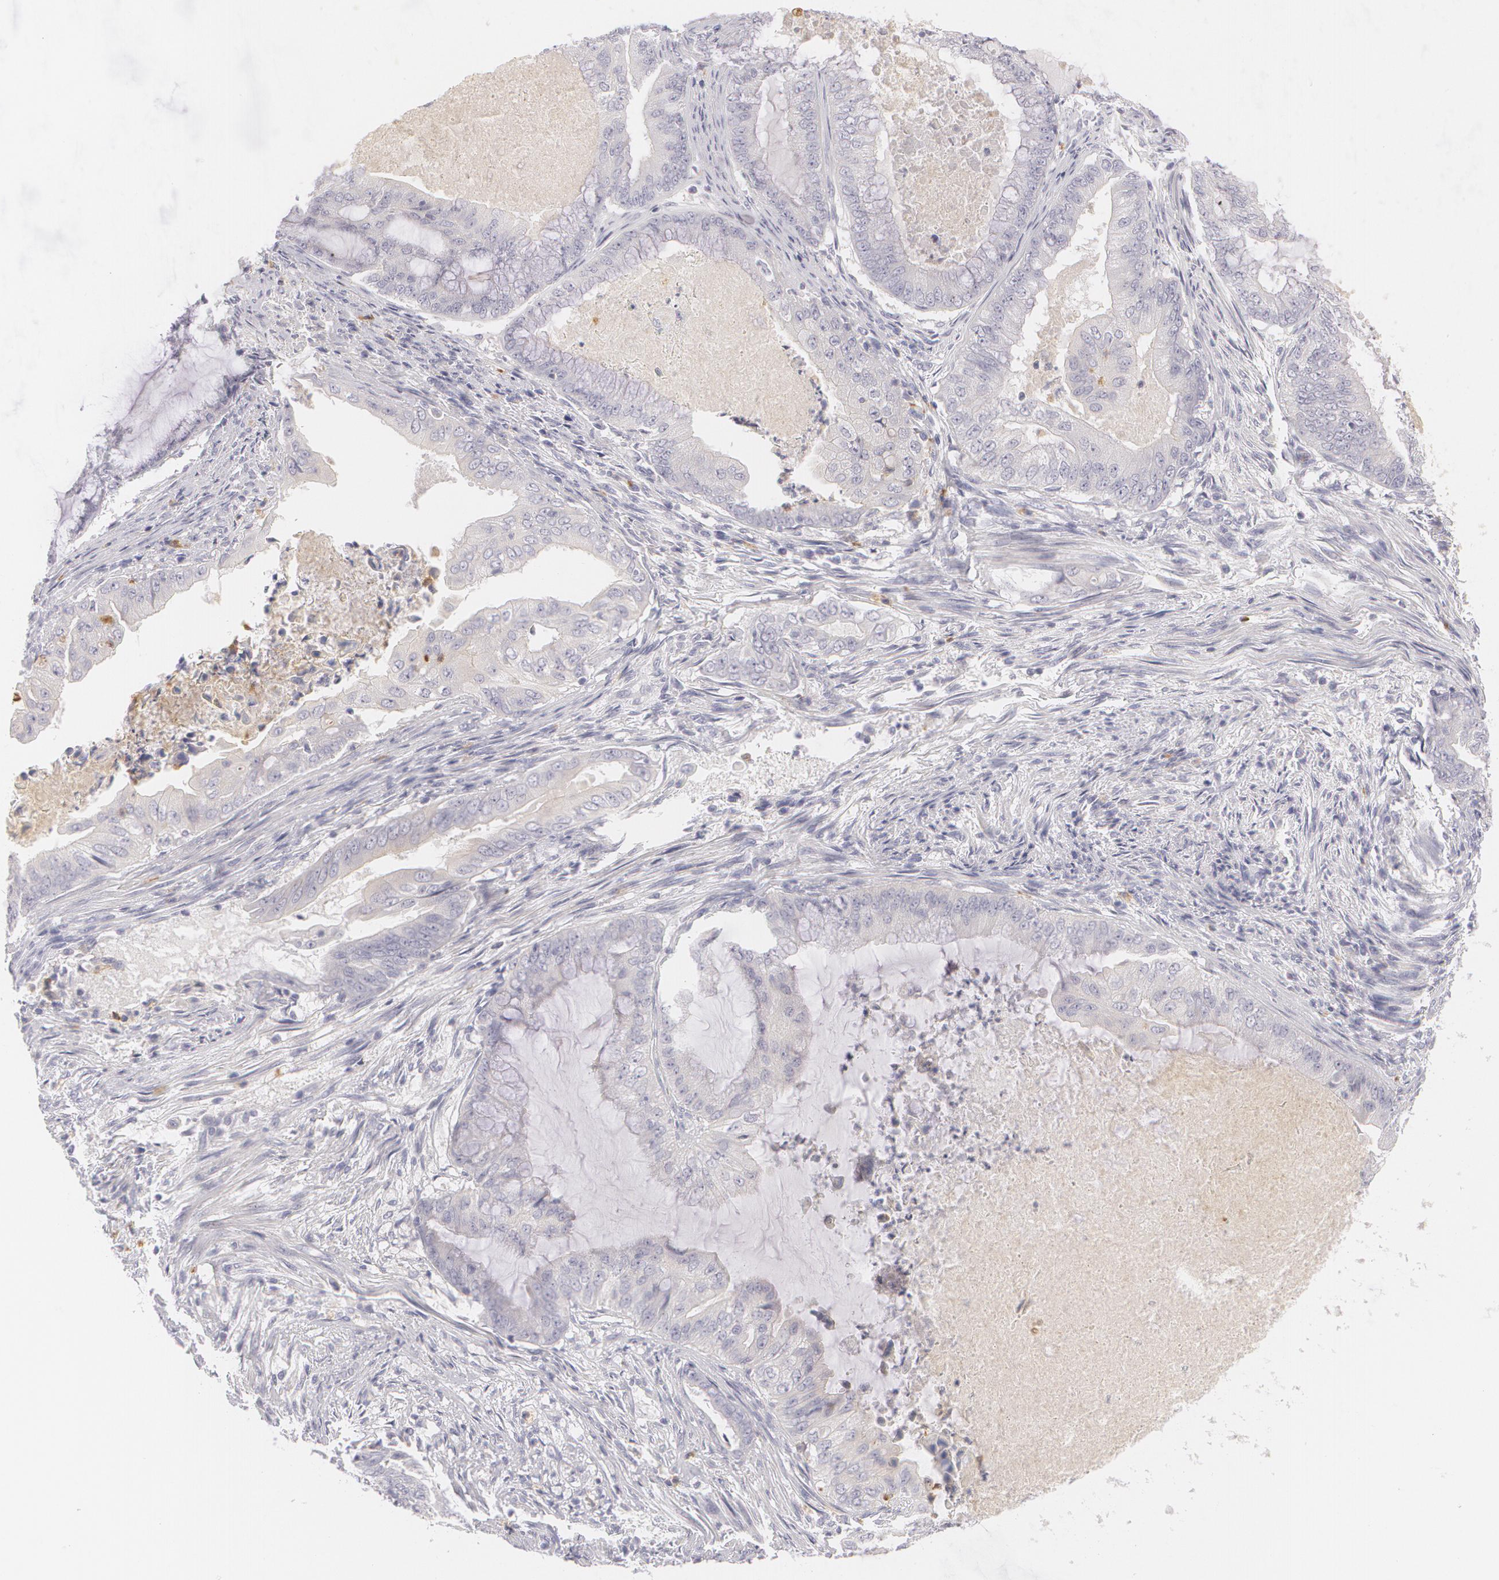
{"staining": {"intensity": "negative", "quantity": "none", "location": "none"}, "tissue": "endometrial cancer", "cell_type": "Tumor cells", "image_type": "cancer", "snomed": [{"axis": "morphology", "description": "Adenocarcinoma, NOS"}, {"axis": "topography", "description": "Endometrium"}], "caption": "Human adenocarcinoma (endometrial) stained for a protein using immunohistochemistry (IHC) exhibits no staining in tumor cells.", "gene": "FAM181A", "patient": {"sex": "female", "age": 63}}